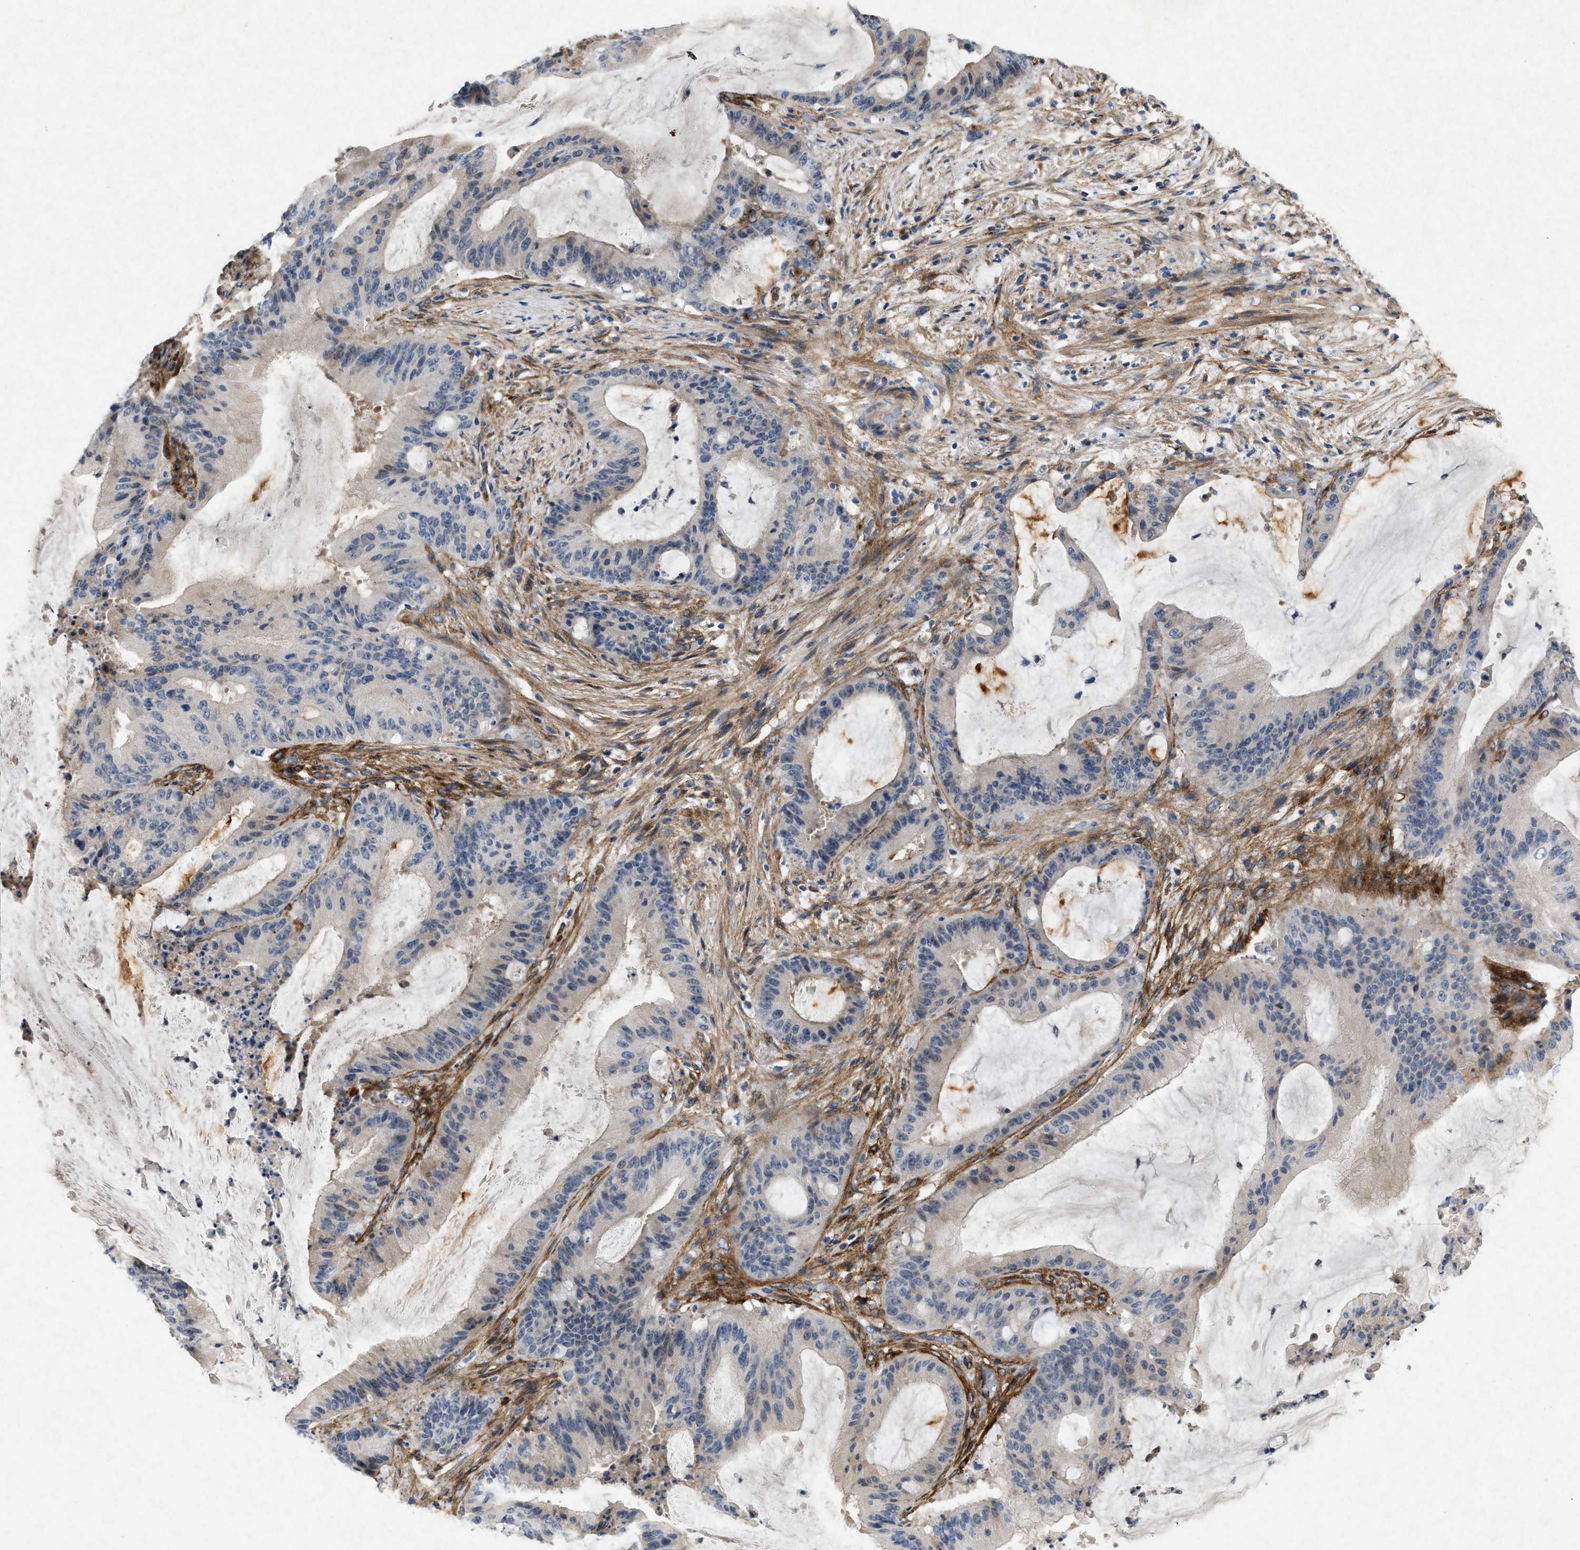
{"staining": {"intensity": "negative", "quantity": "none", "location": "none"}, "tissue": "liver cancer", "cell_type": "Tumor cells", "image_type": "cancer", "snomed": [{"axis": "morphology", "description": "Normal tissue, NOS"}, {"axis": "morphology", "description": "Cholangiocarcinoma"}, {"axis": "topography", "description": "Liver"}, {"axis": "topography", "description": "Peripheral nerve tissue"}], "caption": "Tumor cells show no significant positivity in liver cancer. (DAB (3,3'-diaminobenzidine) immunohistochemistry (IHC) with hematoxylin counter stain).", "gene": "PDGFRA", "patient": {"sex": "female", "age": 73}}